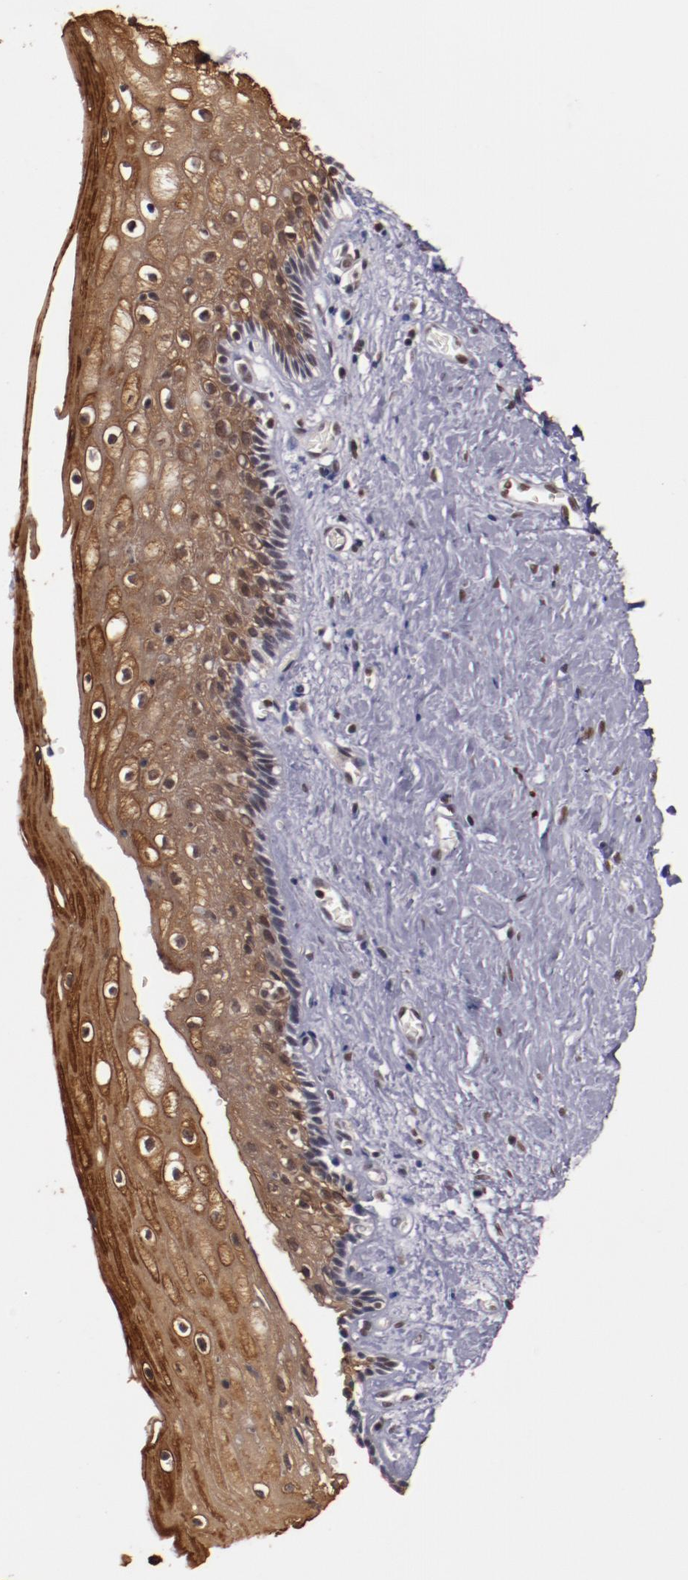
{"staining": {"intensity": "moderate", "quantity": ">75%", "location": "cytoplasmic/membranous"}, "tissue": "vagina", "cell_type": "Squamous epithelial cells", "image_type": "normal", "snomed": [{"axis": "morphology", "description": "Normal tissue, NOS"}, {"axis": "topography", "description": "Vagina"}], "caption": "Immunohistochemistry (IHC) of benign vagina displays medium levels of moderate cytoplasmic/membranous positivity in approximately >75% of squamous epithelial cells. (IHC, brightfield microscopy, high magnification).", "gene": "STAG2", "patient": {"sex": "female", "age": 46}}